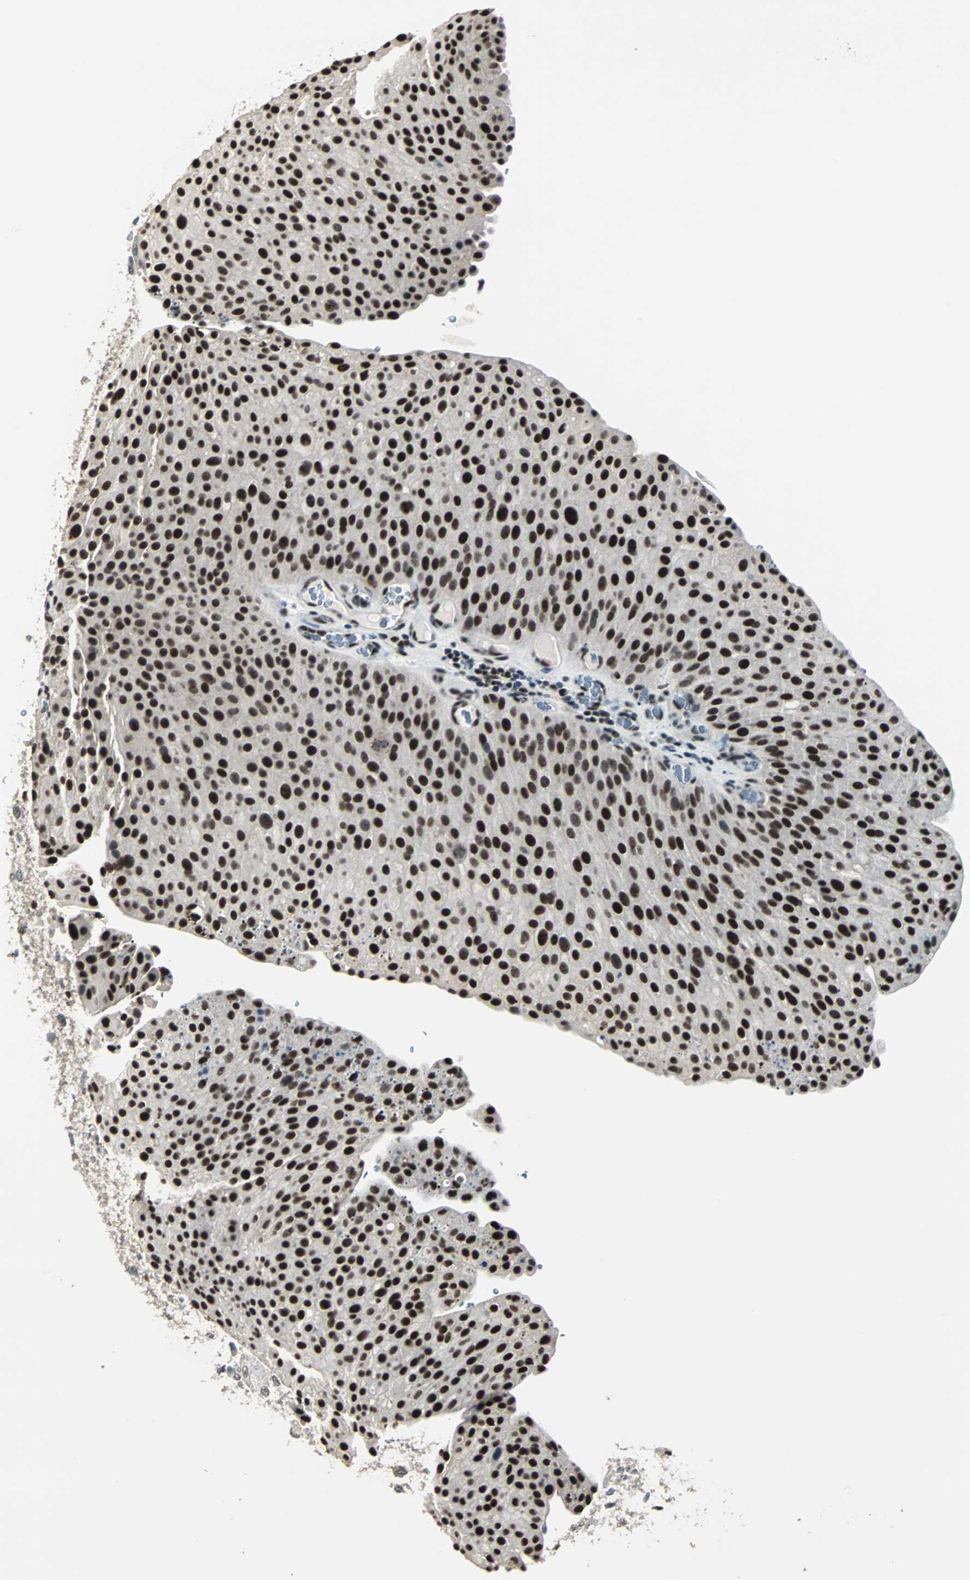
{"staining": {"intensity": "strong", "quantity": ">75%", "location": "nuclear"}, "tissue": "urothelial cancer", "cell_type": "Tumor cells", "image_type": "cancer", "snomed": [{"axis": "morphology", "description": "Urothelial carcinoma, Low grade"}, {"axis": "topography", "description": "Smooth muscle"}, {"axis": "topography", "description": "Urinary bladder"}], "caption": "Brown immunohistochemical staining in urothelial cancer demonstrates strong nuclear staining in approximately >75% of tumor cells.", "gene": "MKX", "patient": {"sex": "male", "age": 60}}